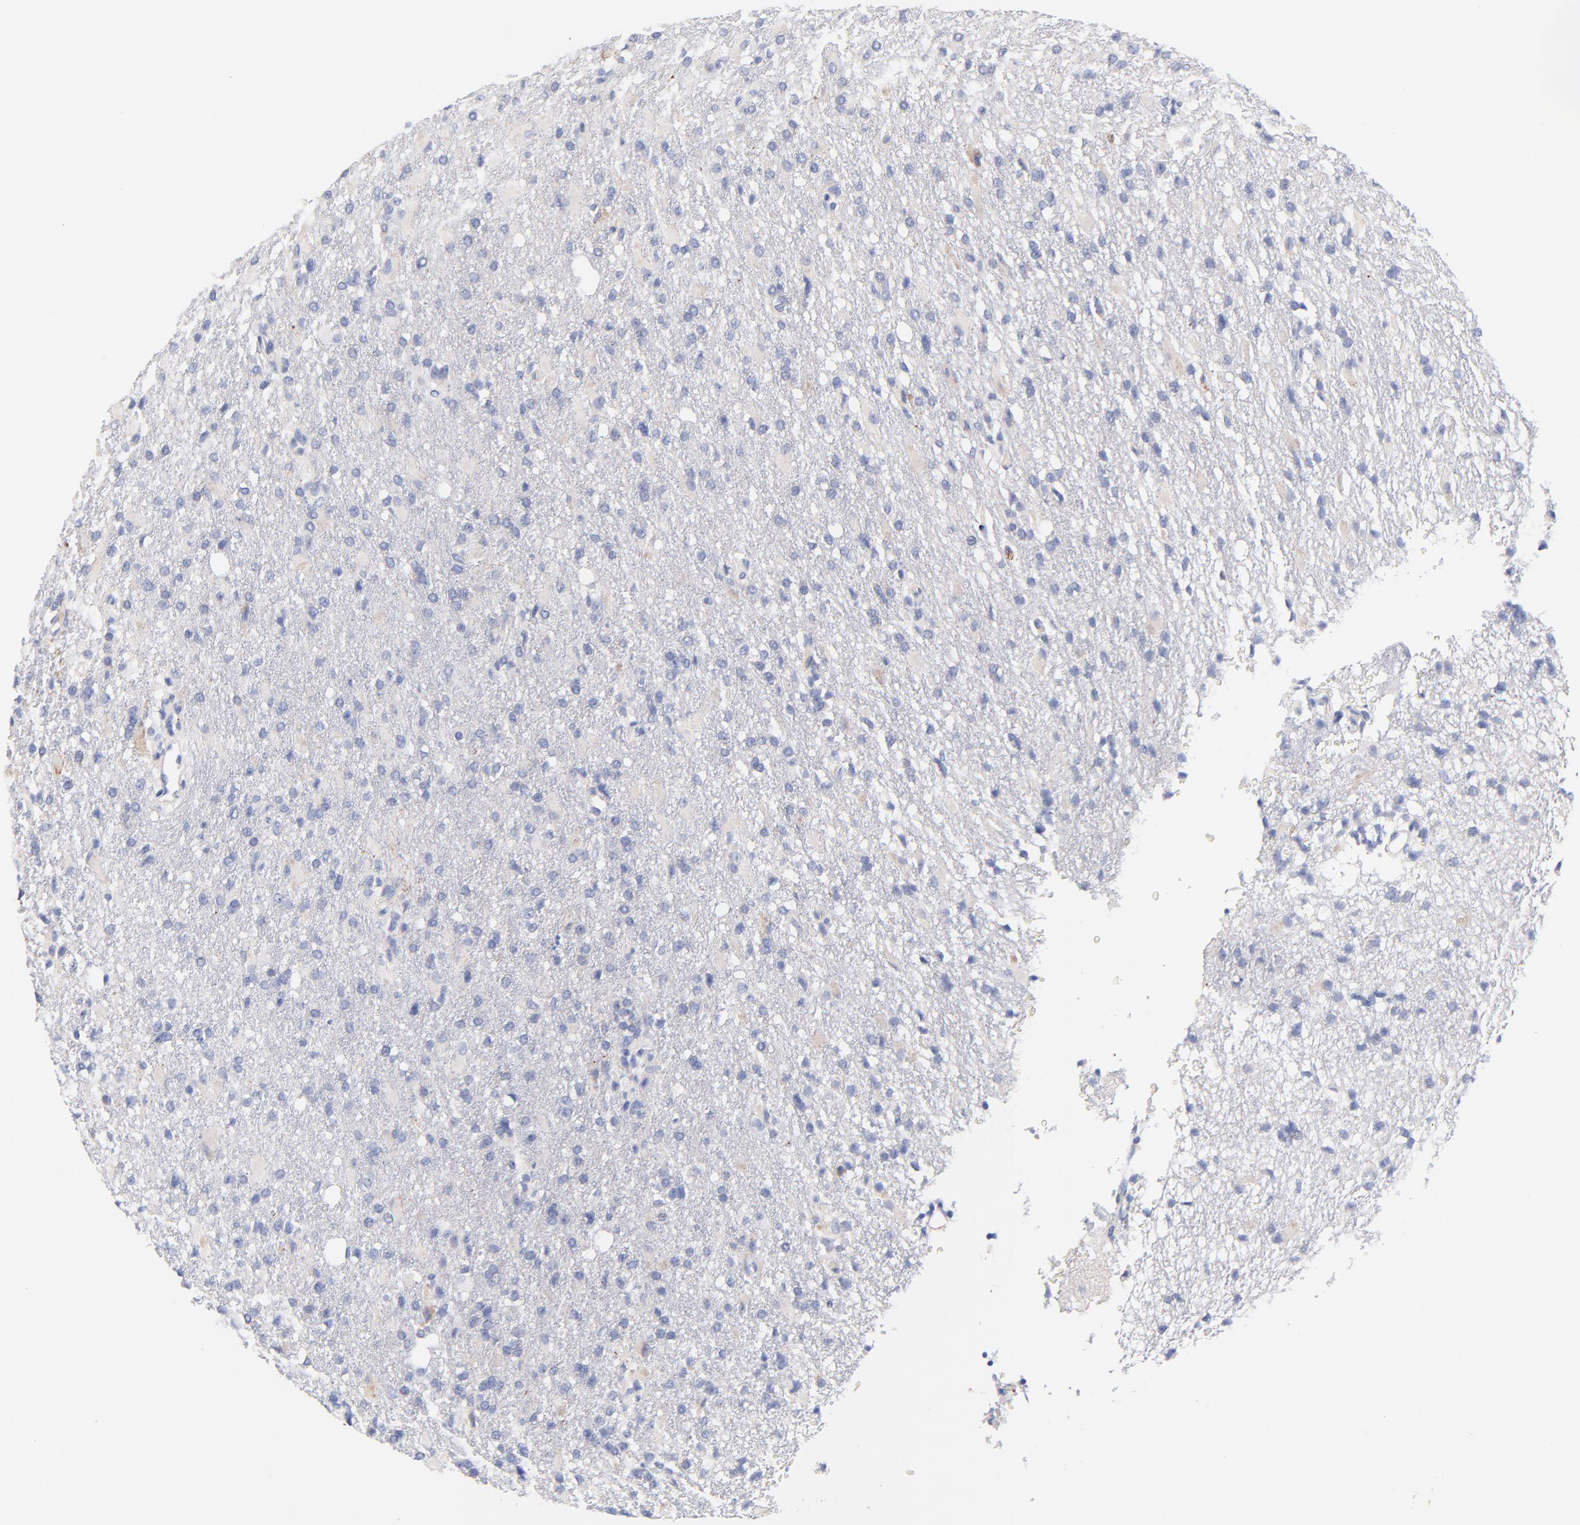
{"staining": {"intensity": "negative", "quantity": "none", "location": "none"}, "tissue": "glioma", "cell_type": "Tumor cells", "image_type": "cancer", "snomed": [{"axis": "morphology", "description": "Glioma, malignant, High grade"}, {"axis": "topography", "description": "Brain"}], "caption": "A micrograph of glioma stained for a protein displays no brown staining in tumor cells.", "gene": "FBXO10", "patient": {"sex": "male", "age": 68}}